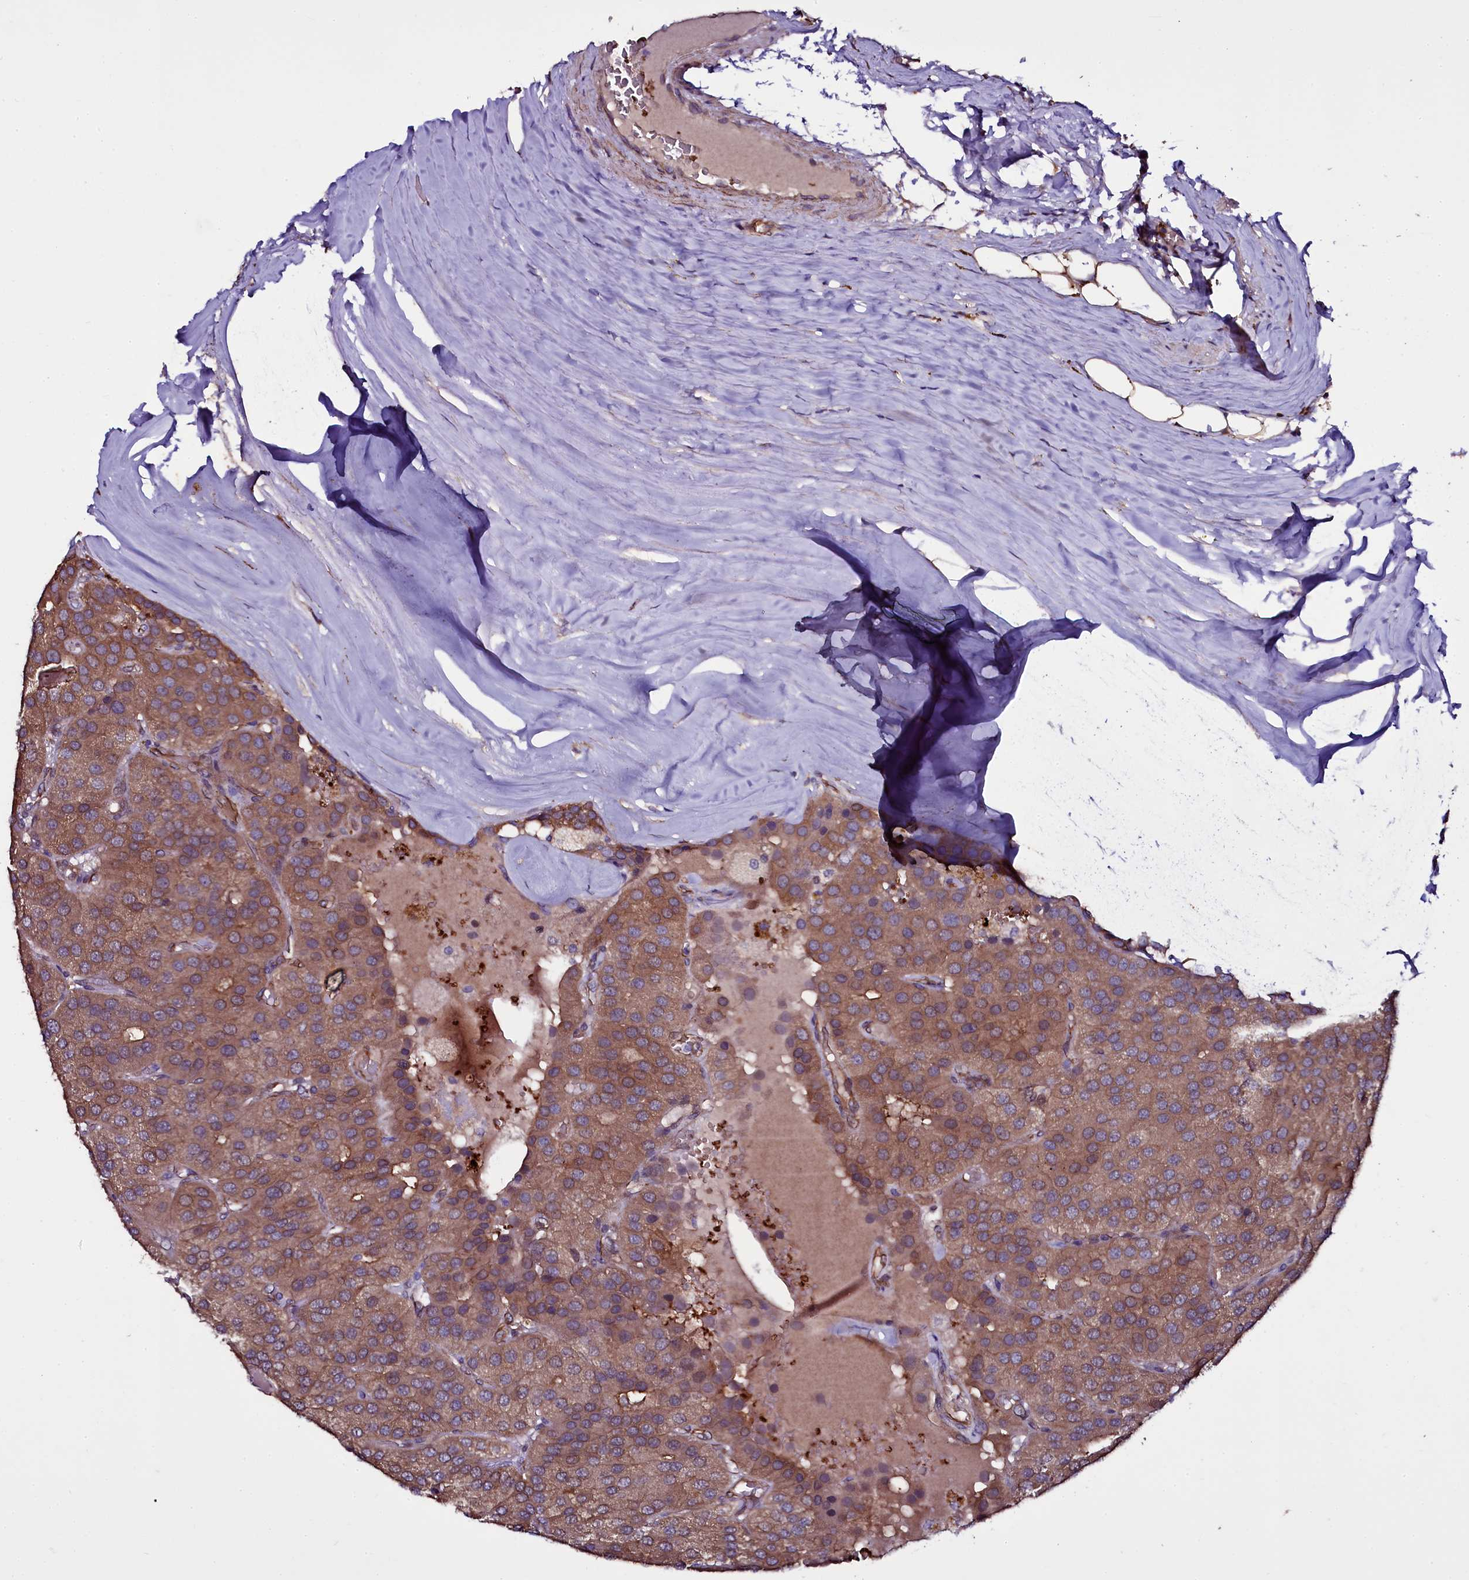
{"staining": {"intensity": "moderate", "quantity": ">75%", "location": "cytoplasmic/membranous"}, "tissue": "parathyroid gland", "cell_type": "Glandular cells", "image_type": "normal", "snomed": [{"axis": "morphology", "description": "Normal tissue, NOS"}, {"axis": "morphology", "description": "Adenoma, NOS"}, {"axis": "topography", "description": "Parathyroid gland"}], "caption": "Brown immunohistochemical staining in benign parathyroid gland demonstrates moderate cytoplasmic/membranous staining in approximately >75% of glandular cells. (Brightfield microscopy of DAB IHC at high magnification).", "gene": "MEX3C", "patient": {"sex": "female", "age": 86}}